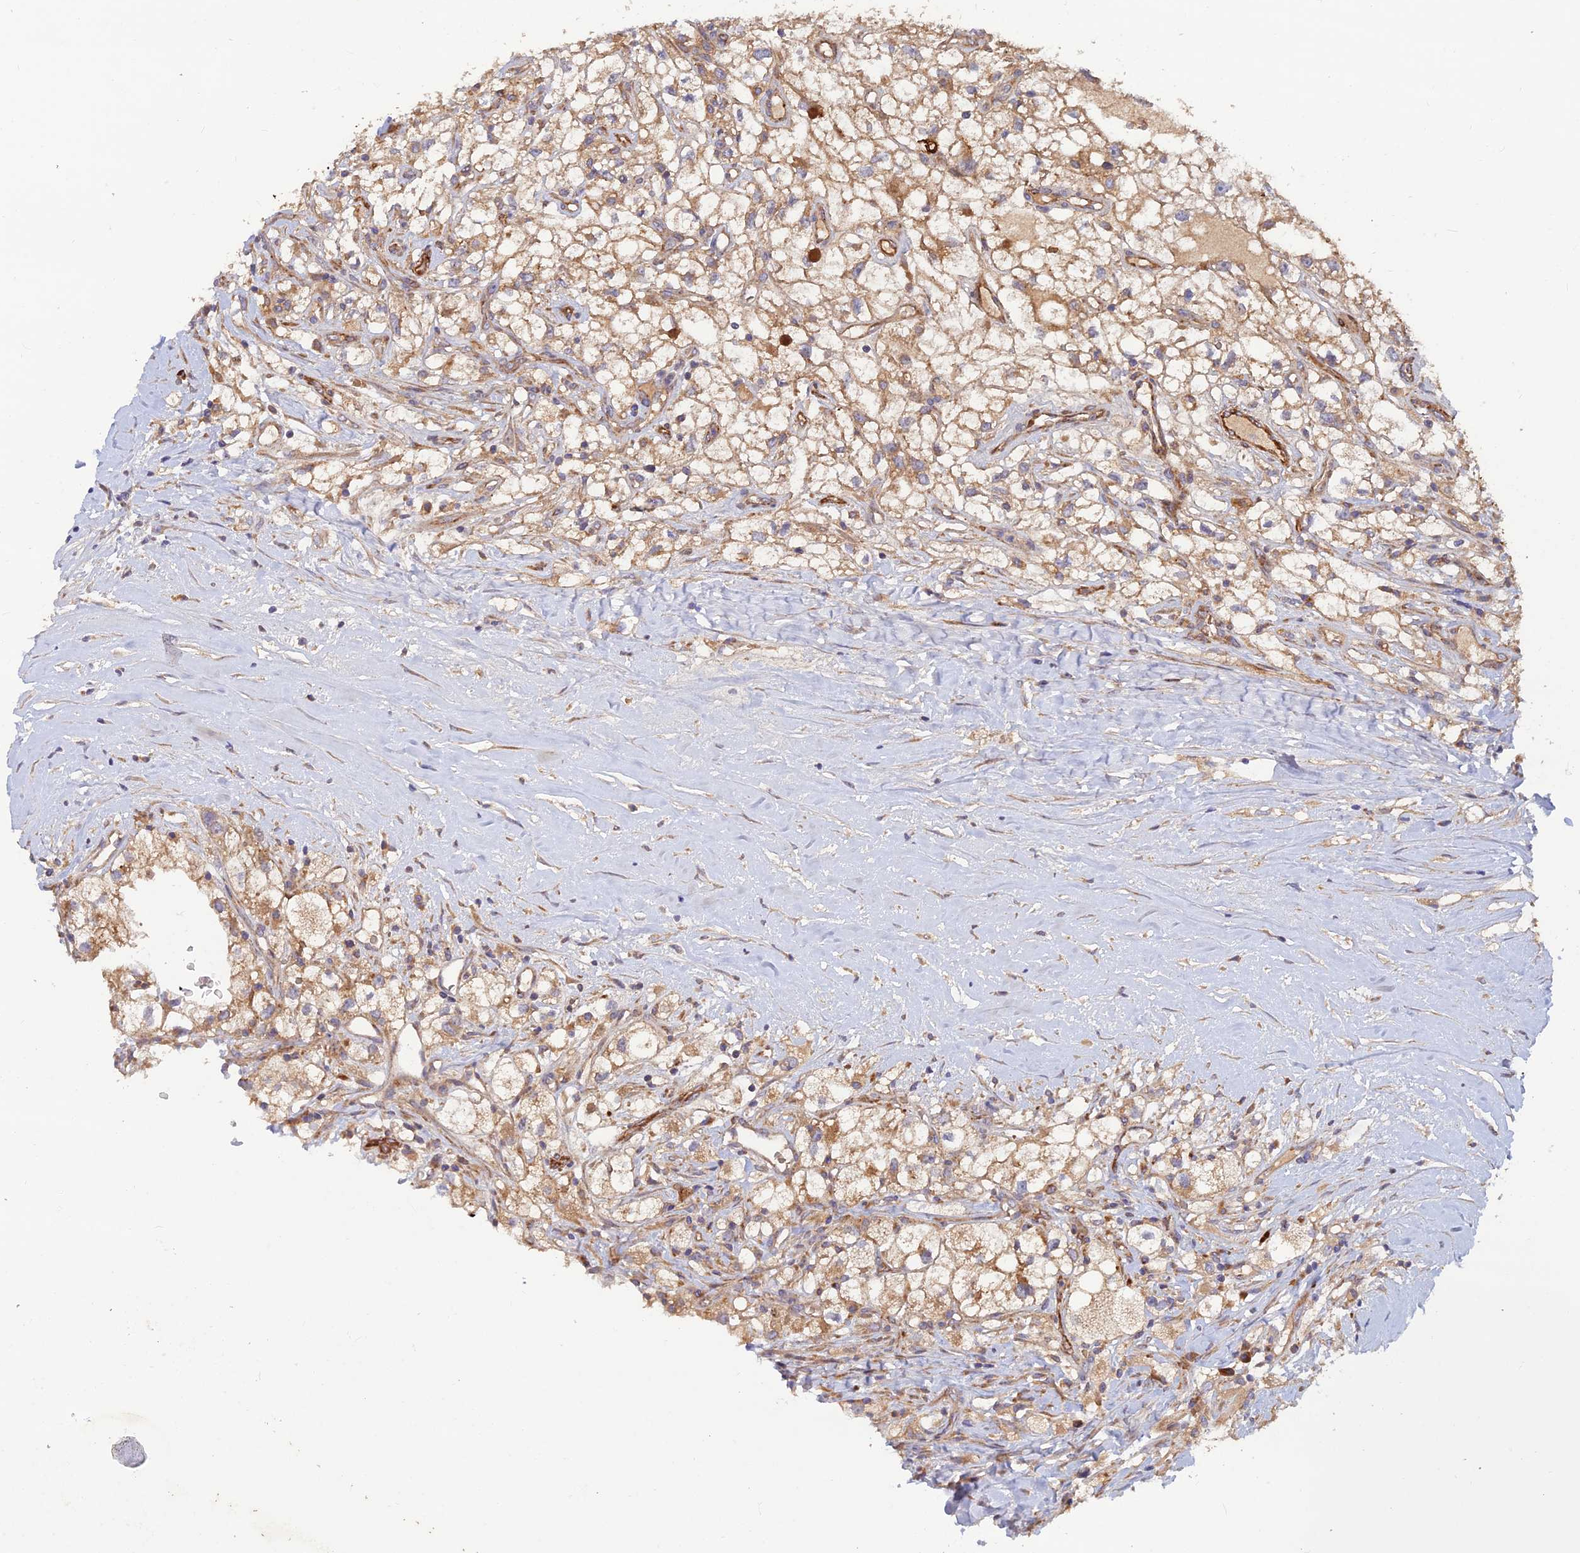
{"staining": {"intensity": "moderate", "quantity": ">75%", "location": "cytoplasmic/membranous"}, "tissue": "renal cancer", "cell_type": "Tumor cells", "image_type": "cancer", "snomed": [{"axis": "morphology", "description": "Adenocarcinoma, NOS"}, {"axis": "topography", "description": "Kidney"}], "caption": "Renal cancer tissue demonstrates moderate cytoplasmic/membranous staining in approximately >75% of tumor cells, visualized by immunohistochemistry.", "gene": "GMCL1", "patient": {"sex": "male", "age": 59}}